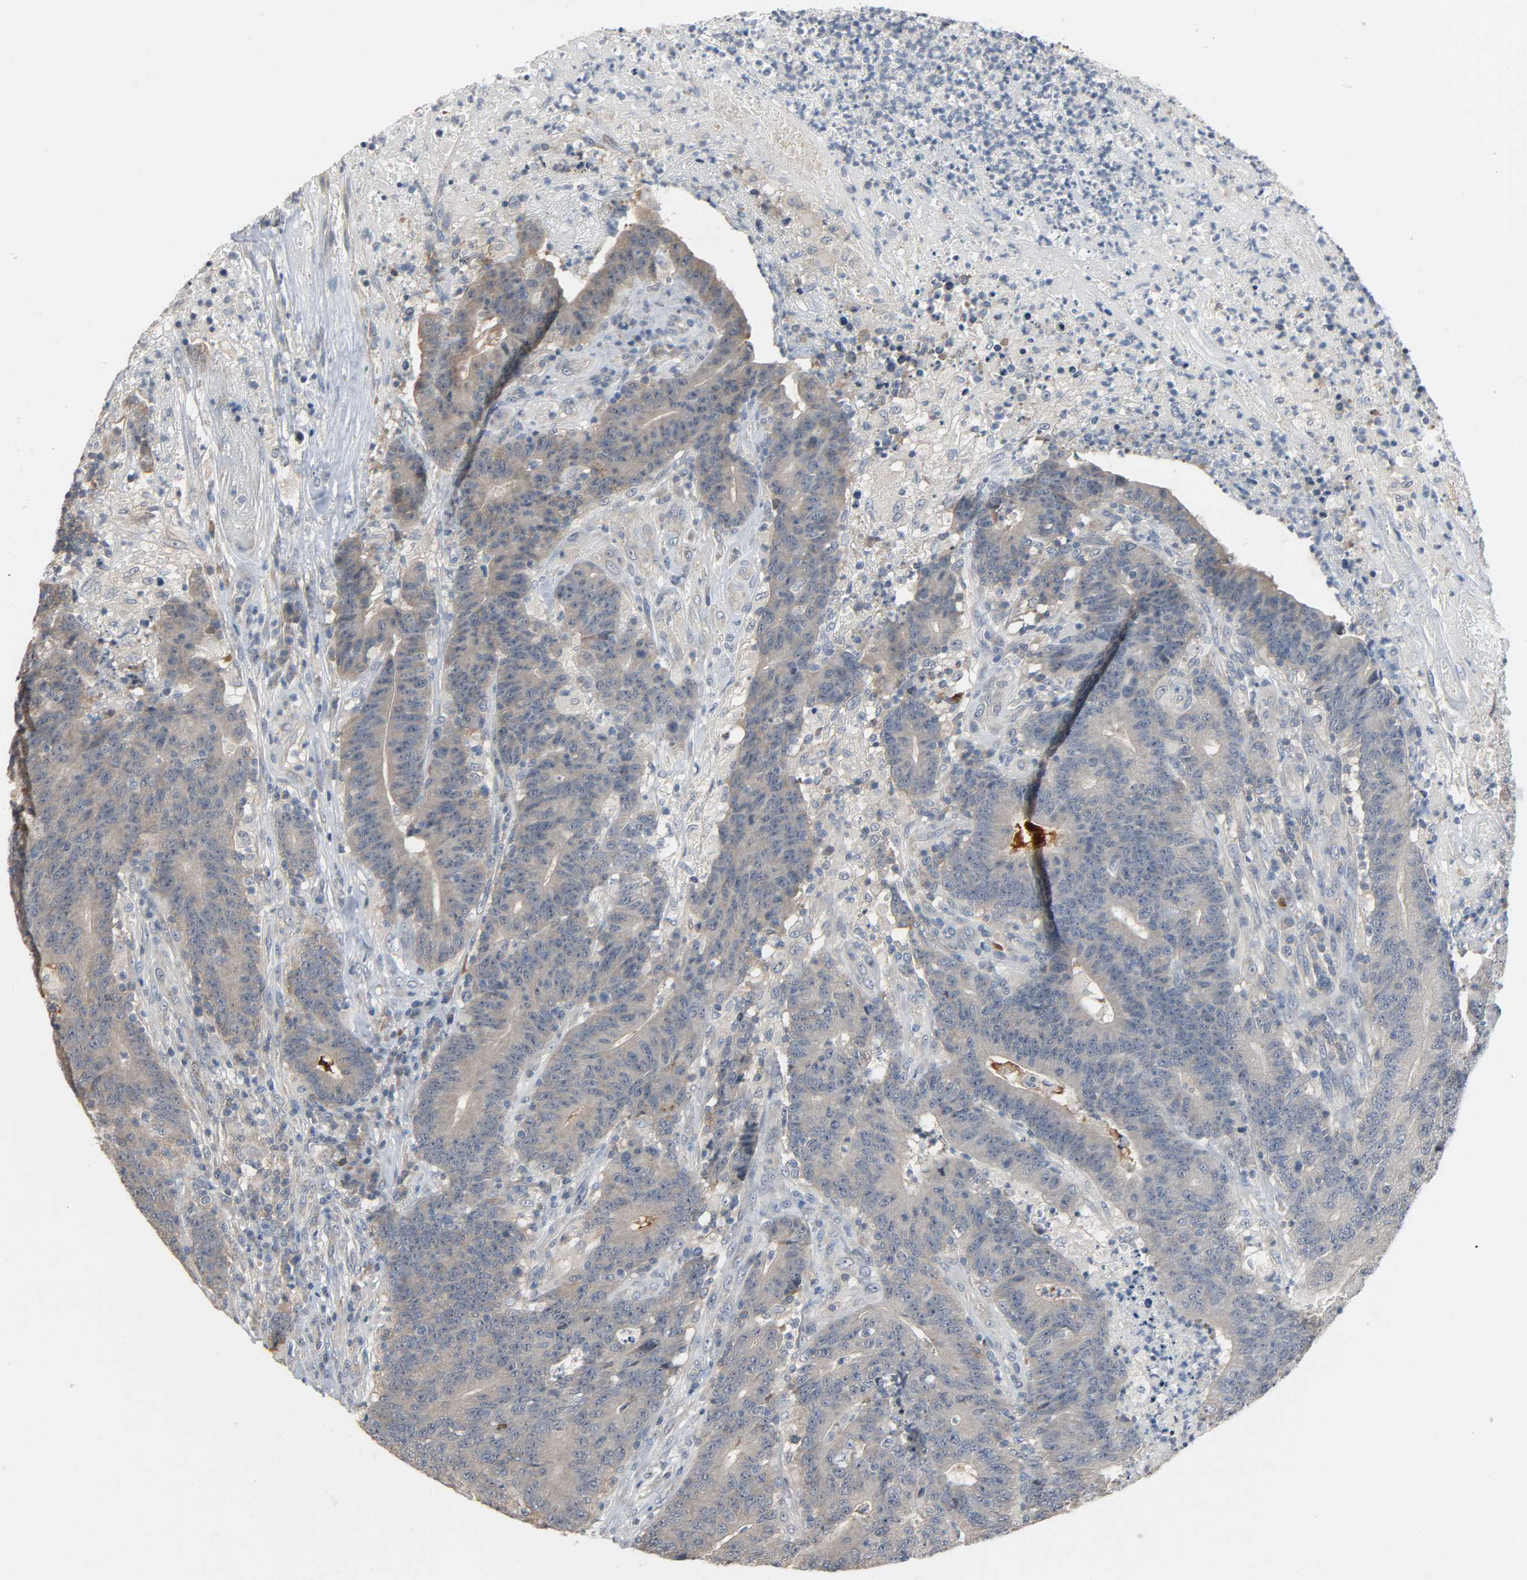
{"staining": {"intensity": "weak", "quantity": "25%-75%", "location": "cytoplasmic/membranous"}, "tissue": "colorectal cancer", "cell_type": "Tumor cells", "image_type": "cancer", "snomed": [{"axis": "morphology", "description": "Normal tissue, NOS"}, {"axis": "morphology", "description": "Adenocarcinoma, NOS"}, {"axis": "topography", "description": "Colon"}], "caption": "A low amount of weak cytoplasmic/membranous expression is present in about 25%-75% of tumor cells in colorectal cancer tissue.", "gene": "CD4", "patient": {"sex": "female", "age": 75}}